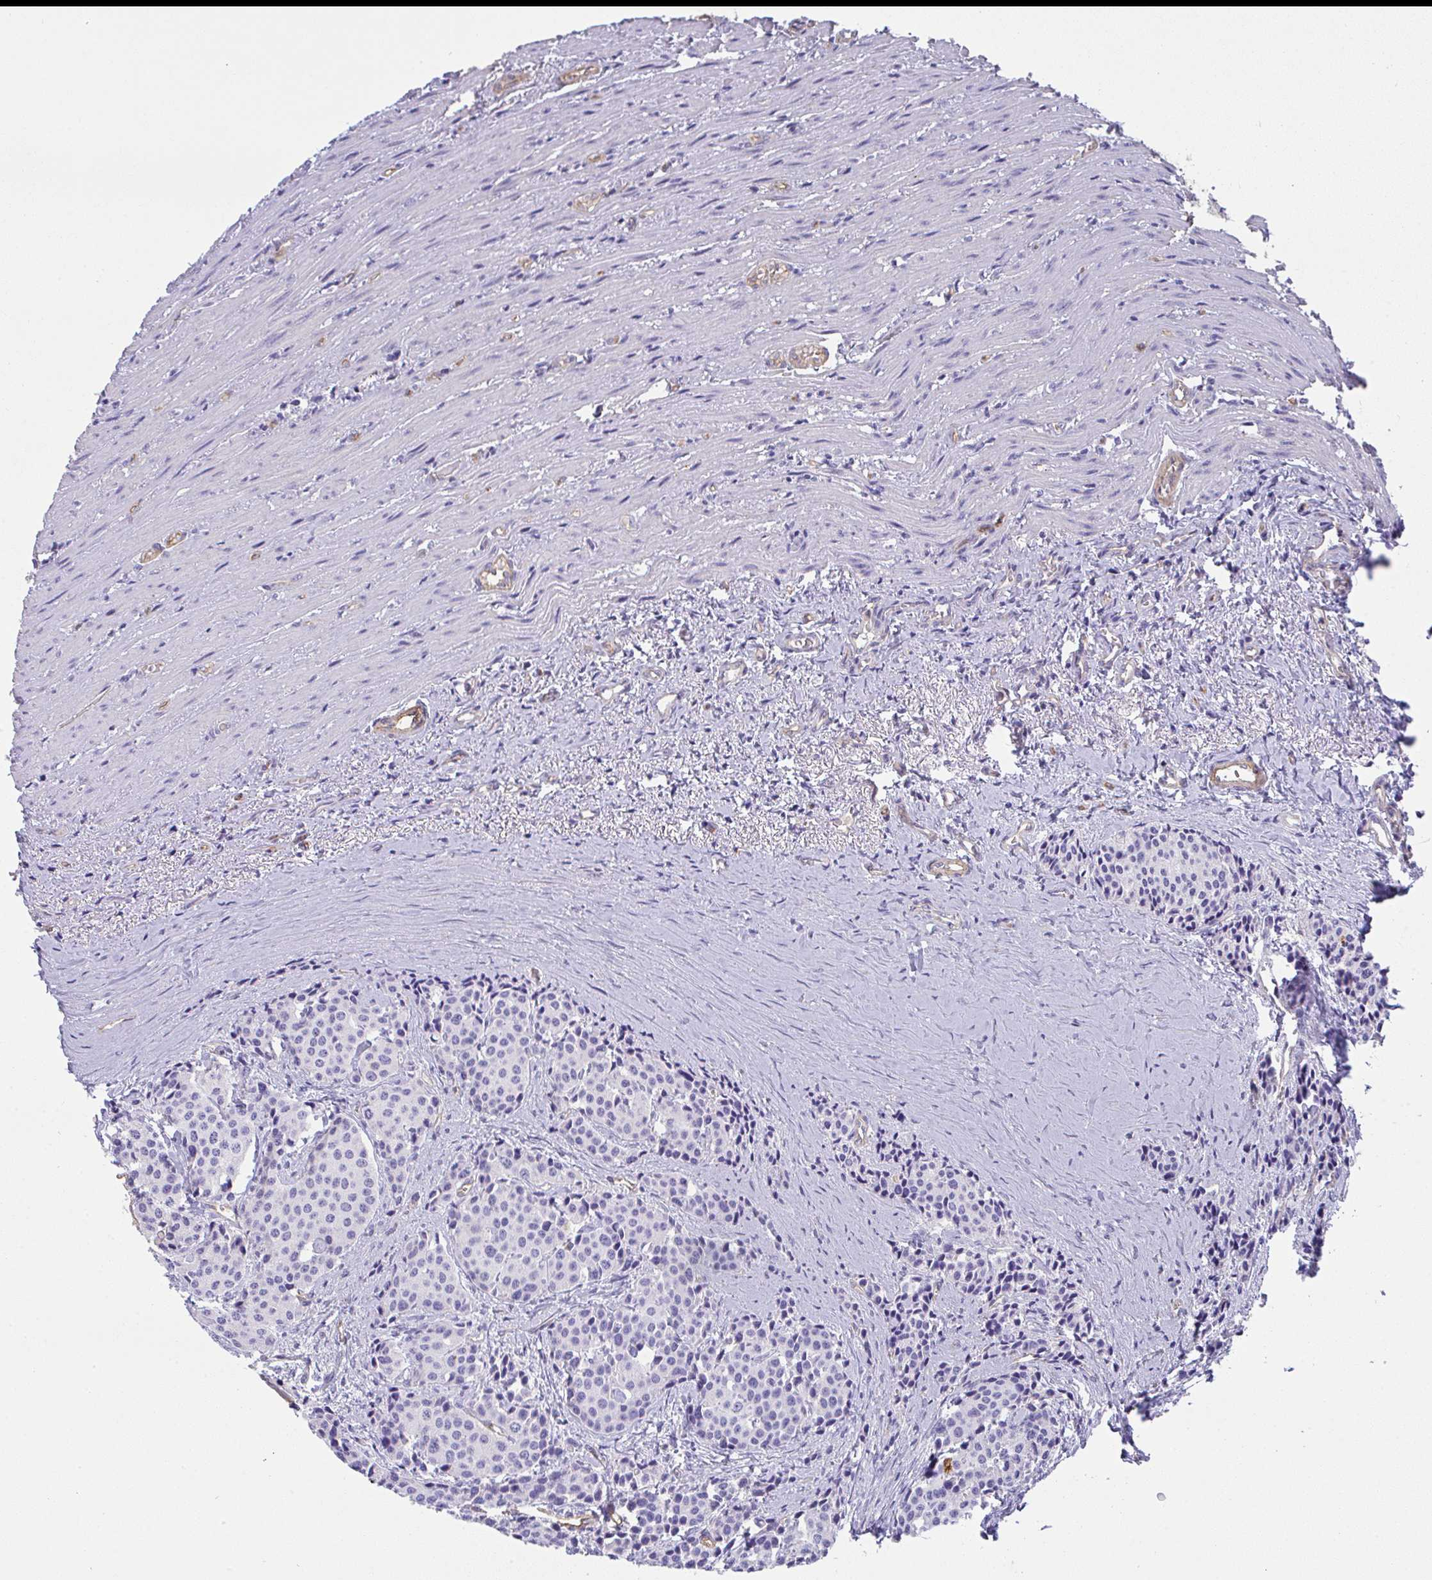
{"staining": {"intensity": "negative", "quantity": "none", "location": "none"}, "tissue": "carcinoid", "cell_type": "Tumor cells", "image_type": "cancer", "snomed": [{"axis": "morphology", "description": "Carcinoid, malignant, NOS"}, {"axis": "topography", "description": "Small intestine"}], "caption": "Image shows no significant protein staining in tumor cells of carcinoid. (Brightfield microscopy of DAB immunohistochemistry (IHC) at high magnification).", "gene": "TNFAIP8", "patient": {"sex": "male", "age": 73}}